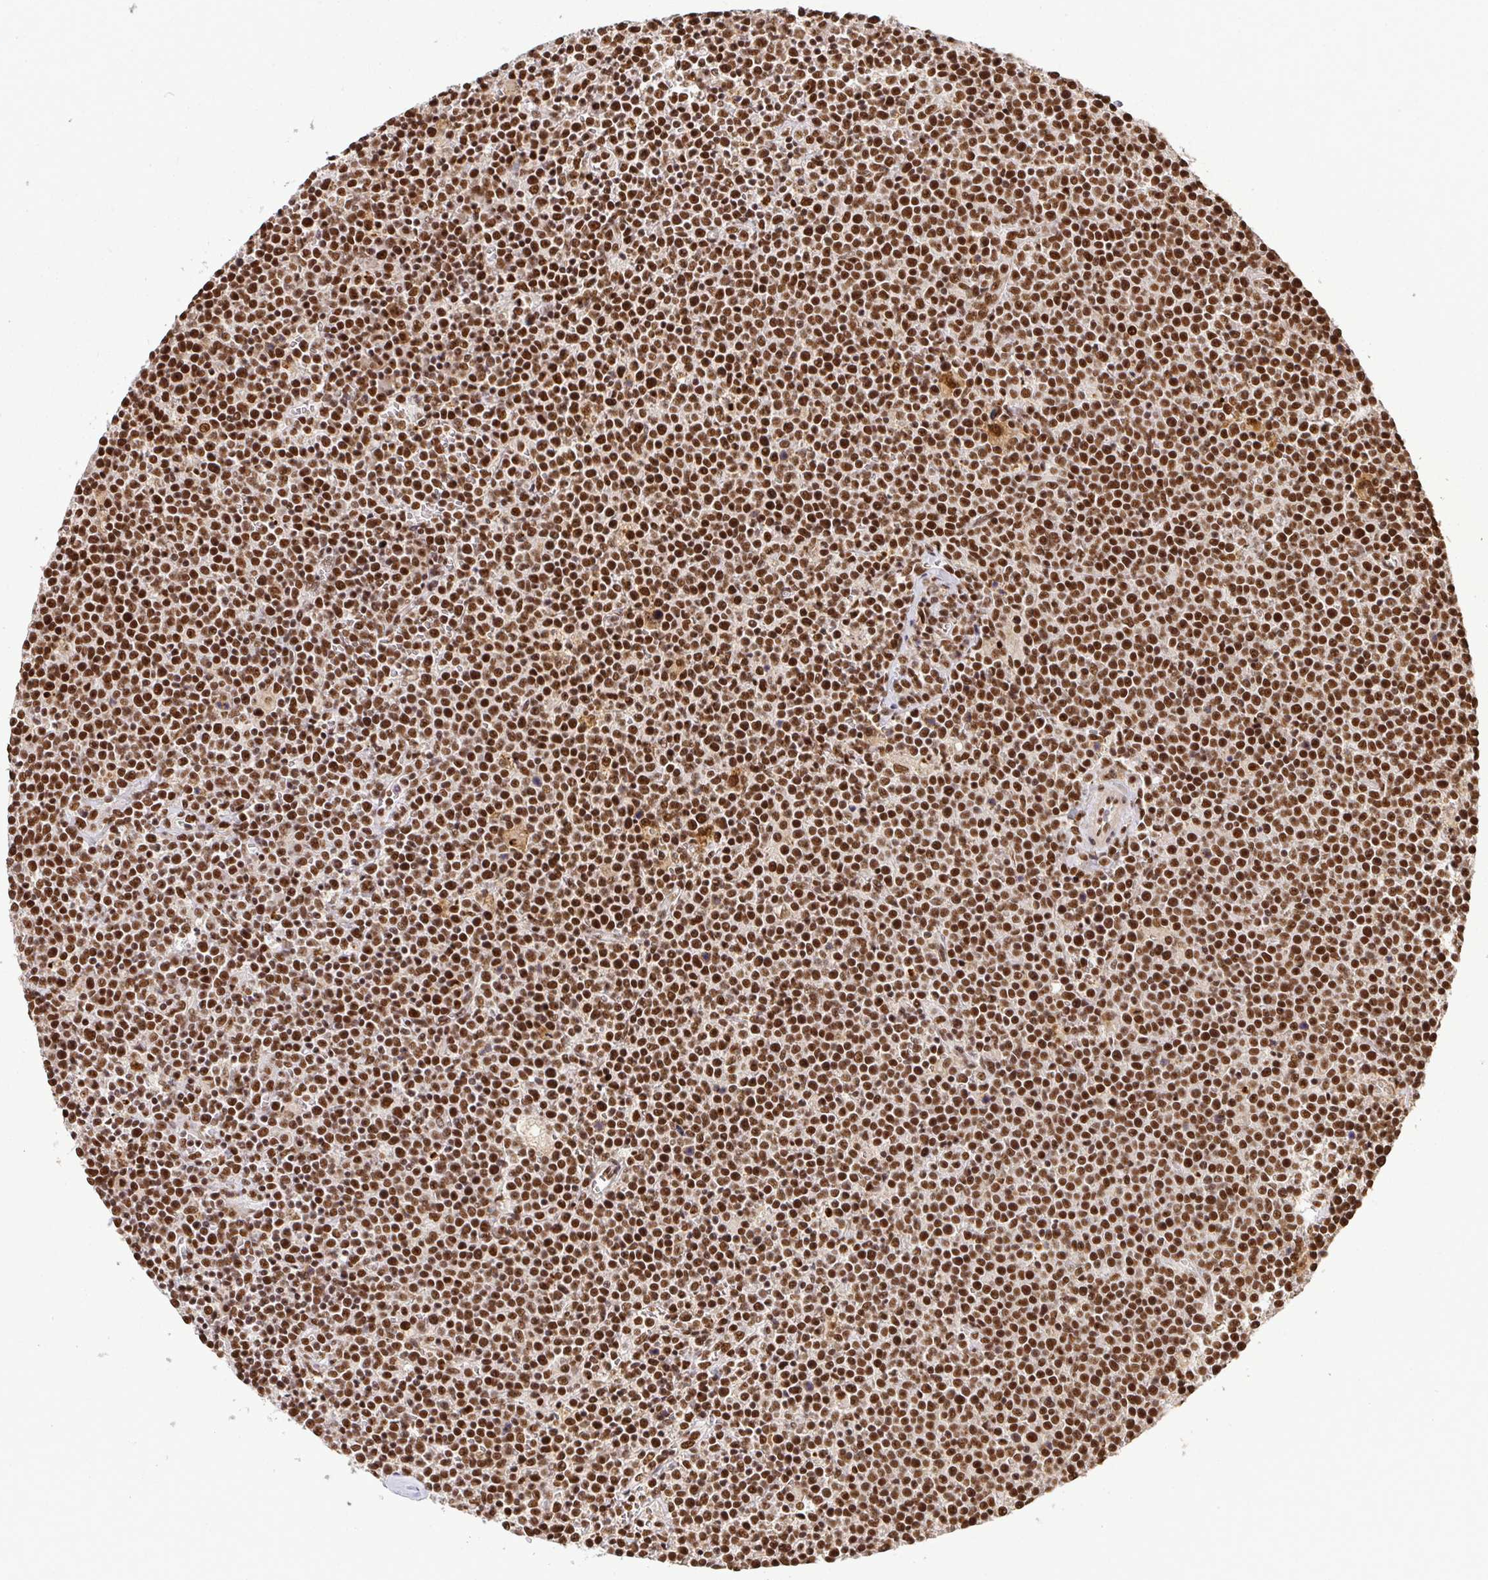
{"staining": {"intensity": "strong", "quantity": ">75%", "location": "nuclear"}, "tissue": "lymphoma", "cell_type": "Tumor cells", "image_type": "cancer", "snomed": [{"axis": "morphology", "description": "Malignant lymphoma, non-Hodgkin's type, High grade"}, {"axis": "topography", "description": "Lymph node"}], "caption": "The photomicrograph reveals a brown stain indicating the presence of a protein in the nuclear of tumor cells in lymphoma.", "gene": "U2AF1", "patient": {"sex": "male", "age": 61}}